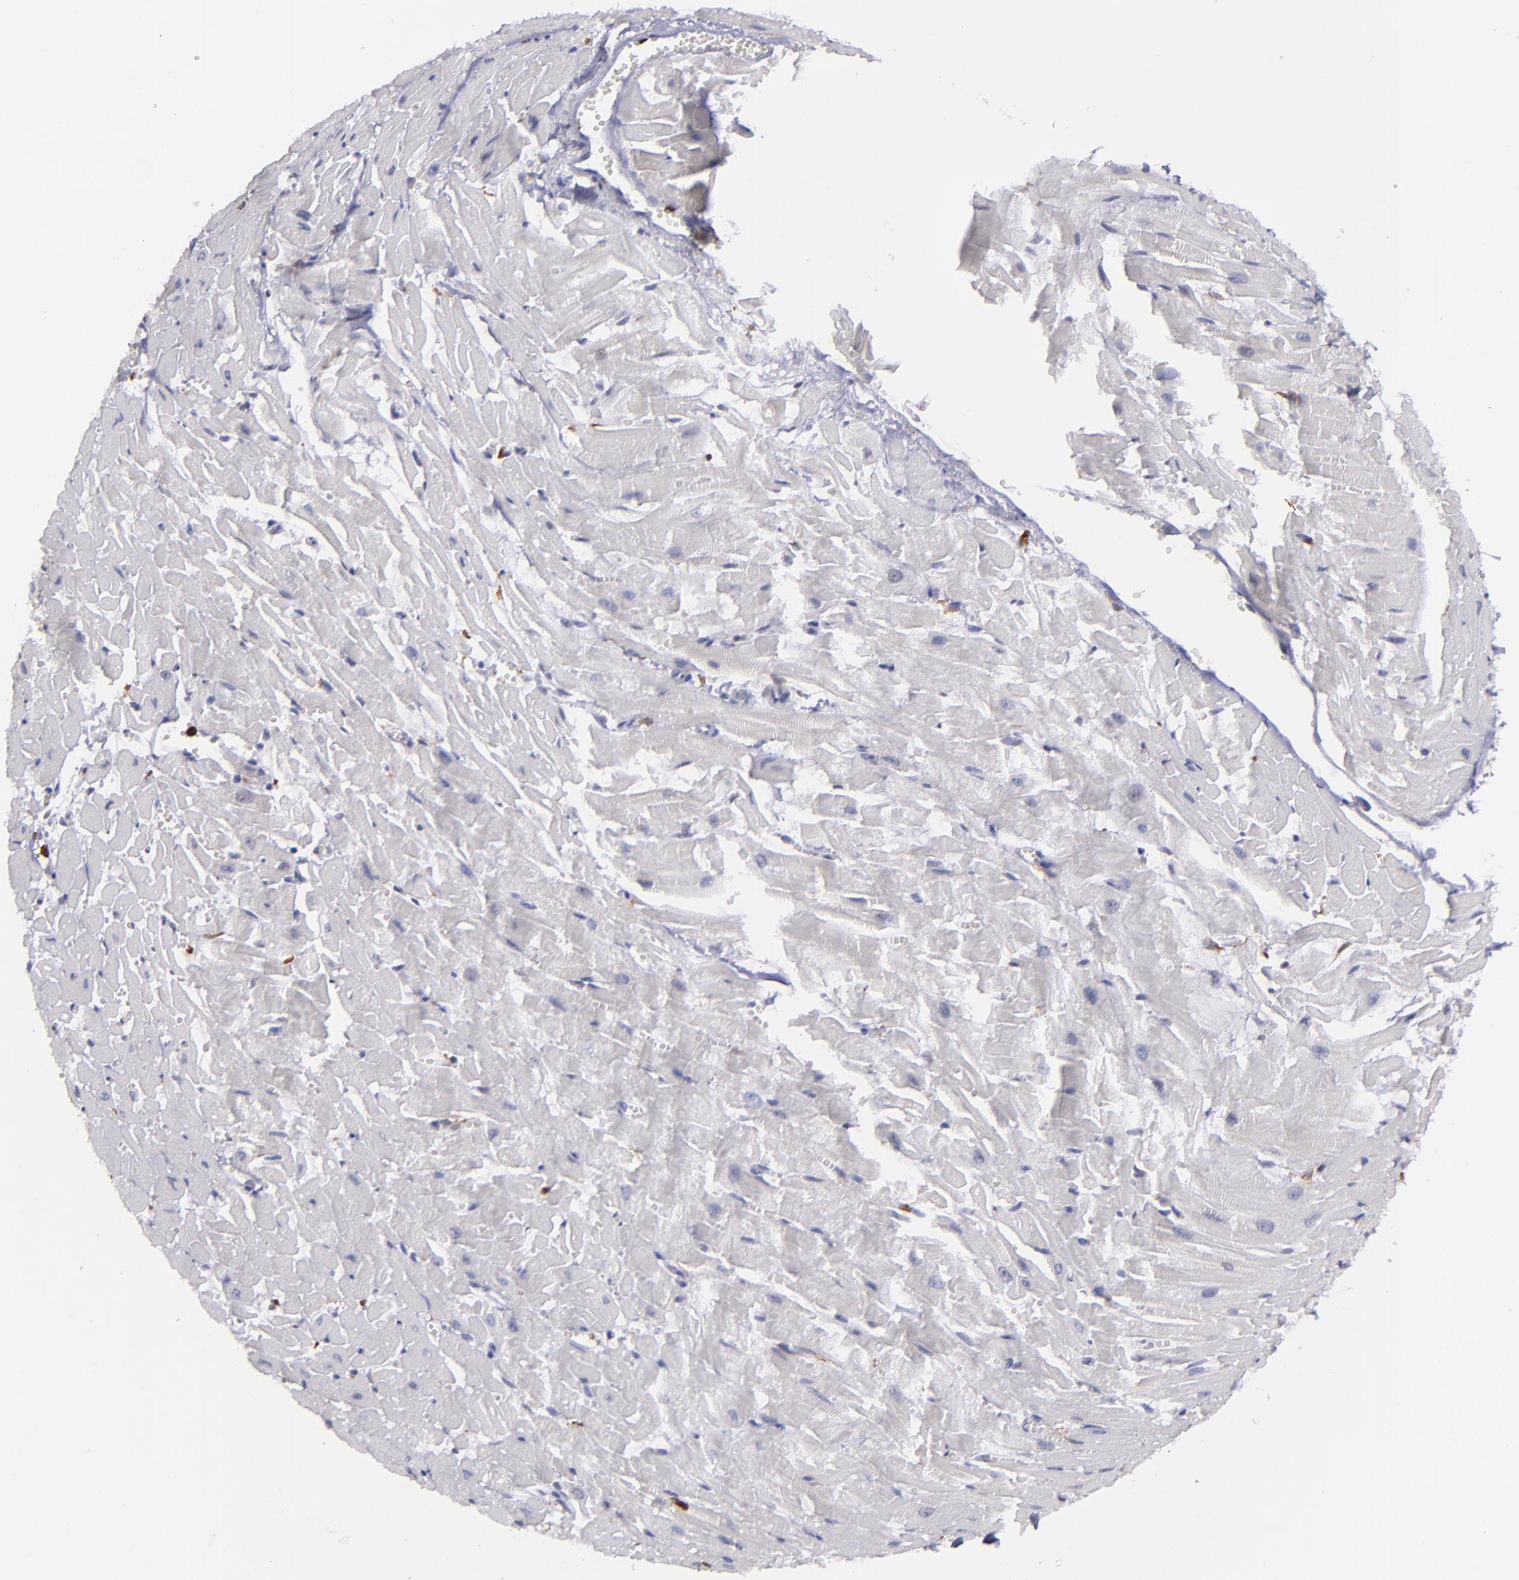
{"staining": {"intensity": "negative", "quantity": "none", "location": "none"}, "tissue": "heart muscle", "cell_type": "Cardiomyocytes", "image_type": "normal", "snomed": [{"axis": "morphology", "description": "Normal tissue, NOS"}, {"axis": "topography", "description": "Heart"}], "caption": "This is an immunohistochemistry (IHC) image of normal human heart muscle. There is no staining in cardiomyocytes.", "gene": "NCF2", "patient": {"sex": "female", "age": 19}}